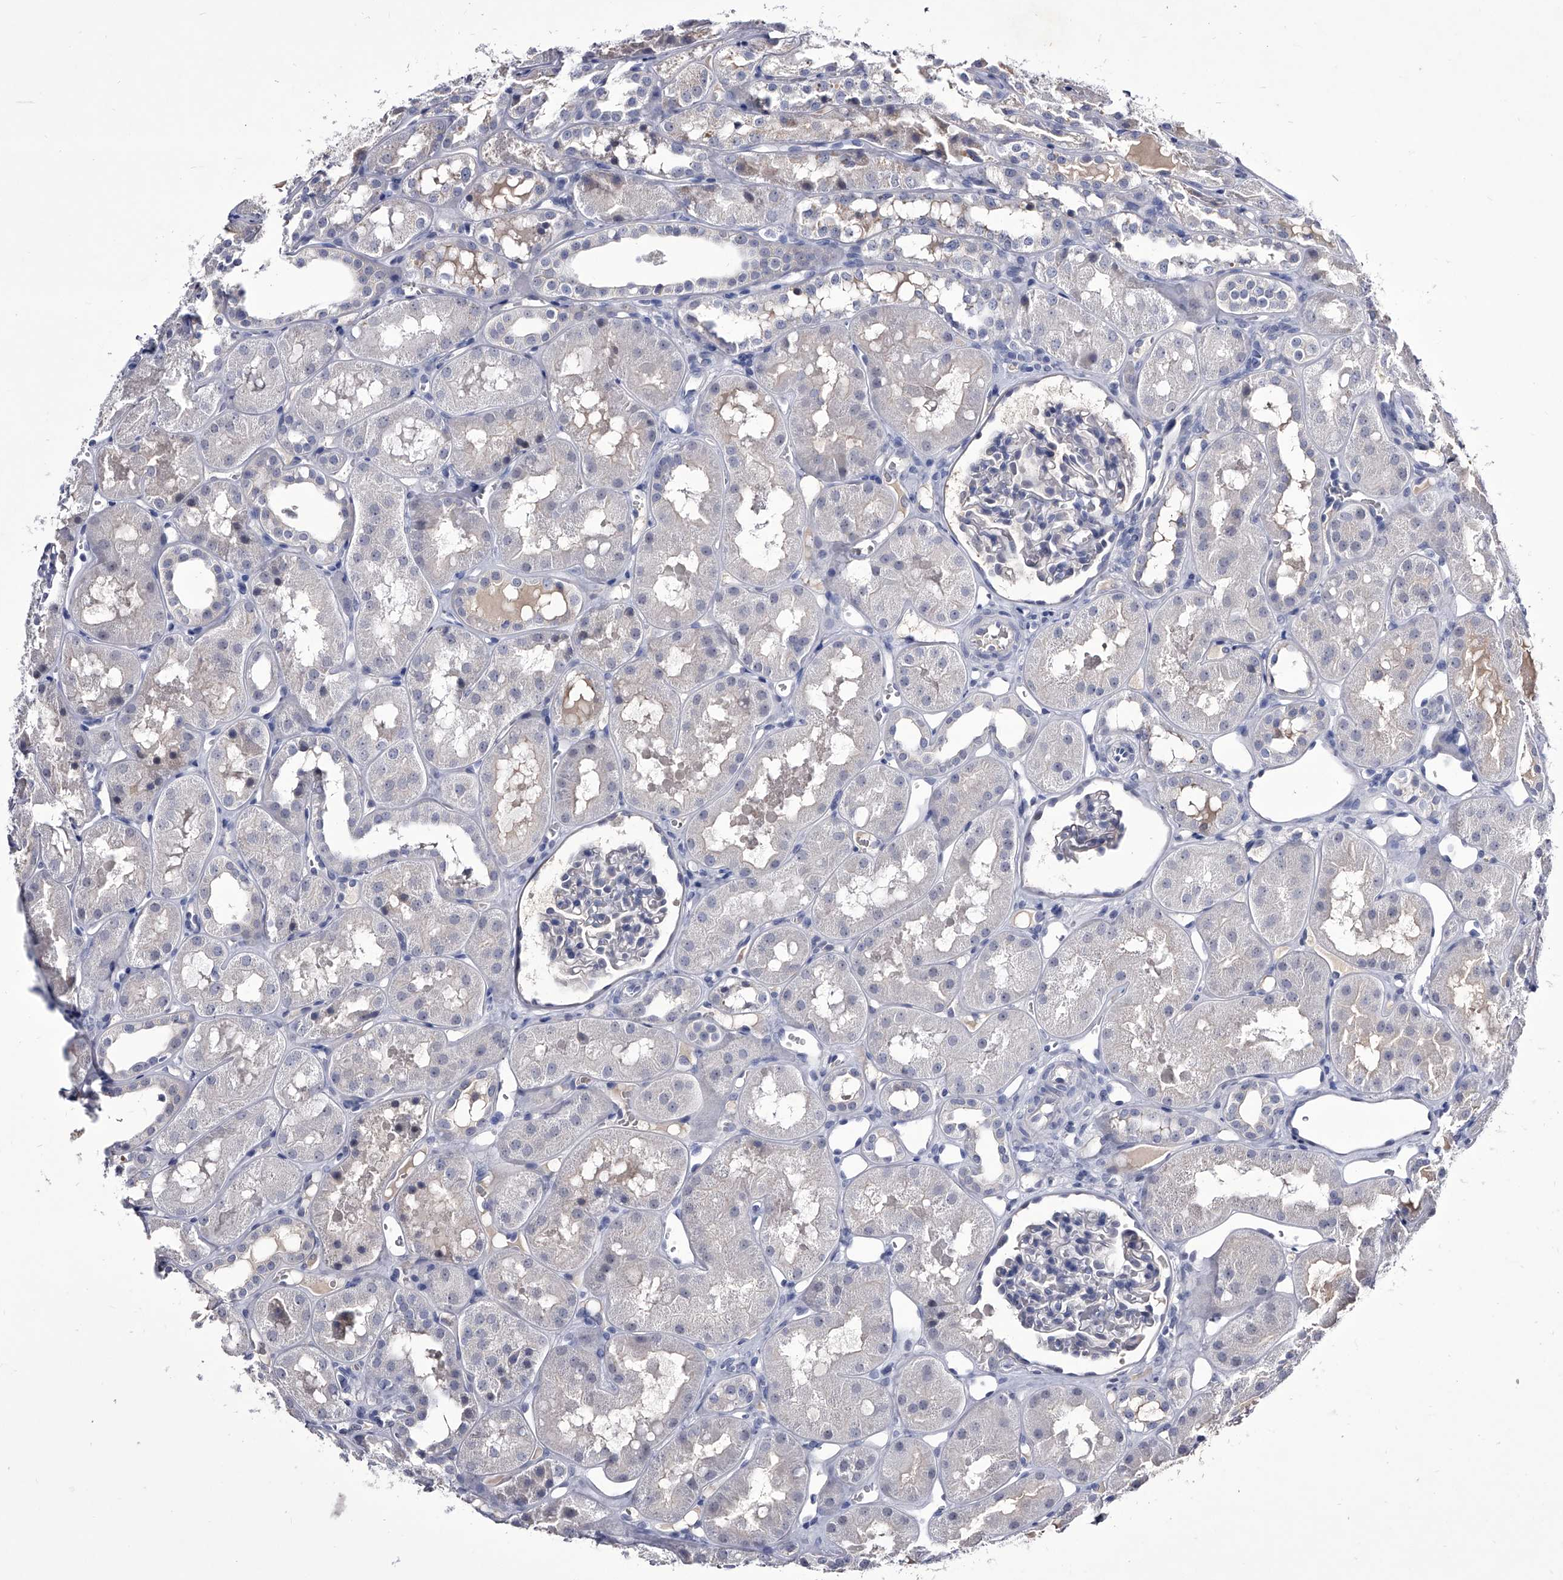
{"staining": {"intensity": "negative", "quantity": "none", "location": "none"}, "tissue": "kidney", "cell_type": "Cells in glomeruli", "image_type": "normal", "snomed": [{"axis": "morphology", "description": "Normal tissue, NOS"}, {"axis": "topography", "description": "Kidney"}], "caption": "The photomicrograph shows no significant staining in cells in glomeruli of kidney.", "gene": "CRISP2", "patient": {"sex": "male", "age": 16}}